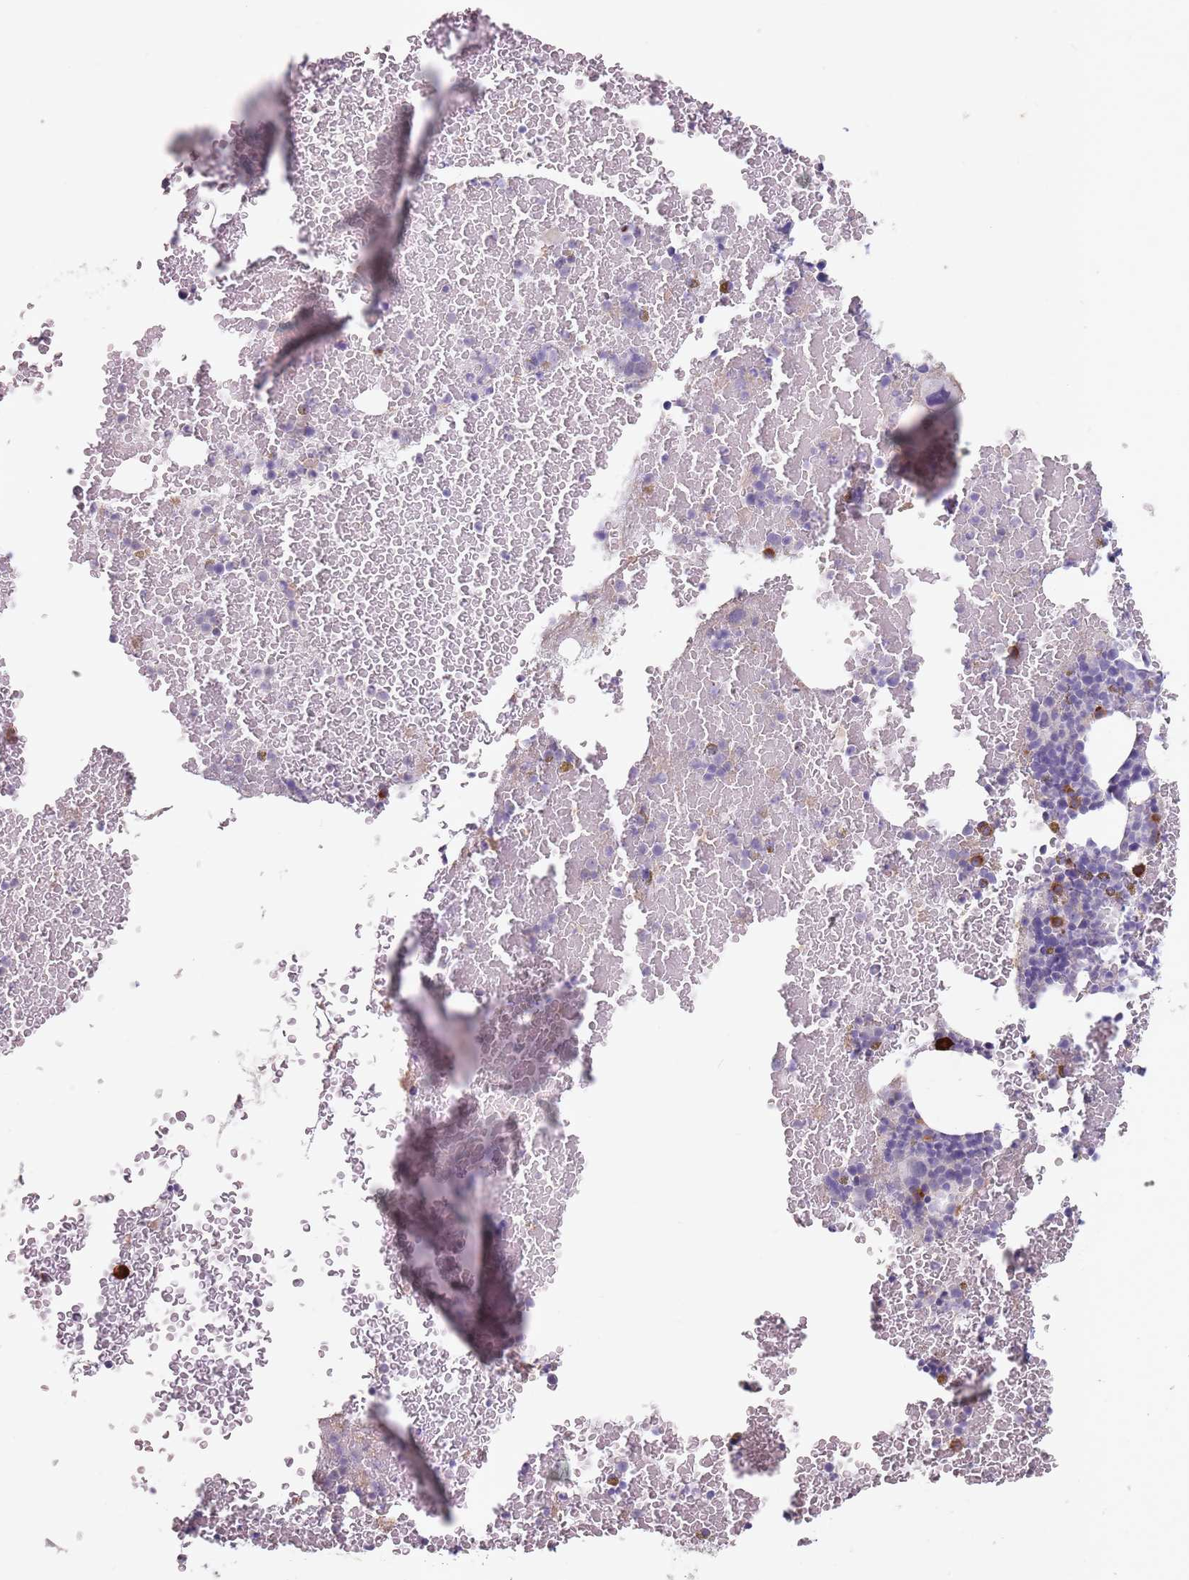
{"staining": {"intensity": "moderate", "quantity": "<25%", "location": "cytoplasmic/membranous"}, "tissue": "bone marrow", "cell_type": "Hematopoietic cells", "image_type": "normal", "snomed": [{"axis": "morphology", "description": "Normal tissue, NOS"}, {"axis": "topography", "description": "Bone marrow"}], "caption": "This histopathology image demonstrates benign bone marrow stained with immunohistochemistry (IHC) to label a protein in brown. The cytoplasmic/membranous of hematopoietic cells show moderate positivity for the protein. Nuclei are counter-stained blue.", "gene": "STYK1", "patient": {"sex": "female", "age": 48}}